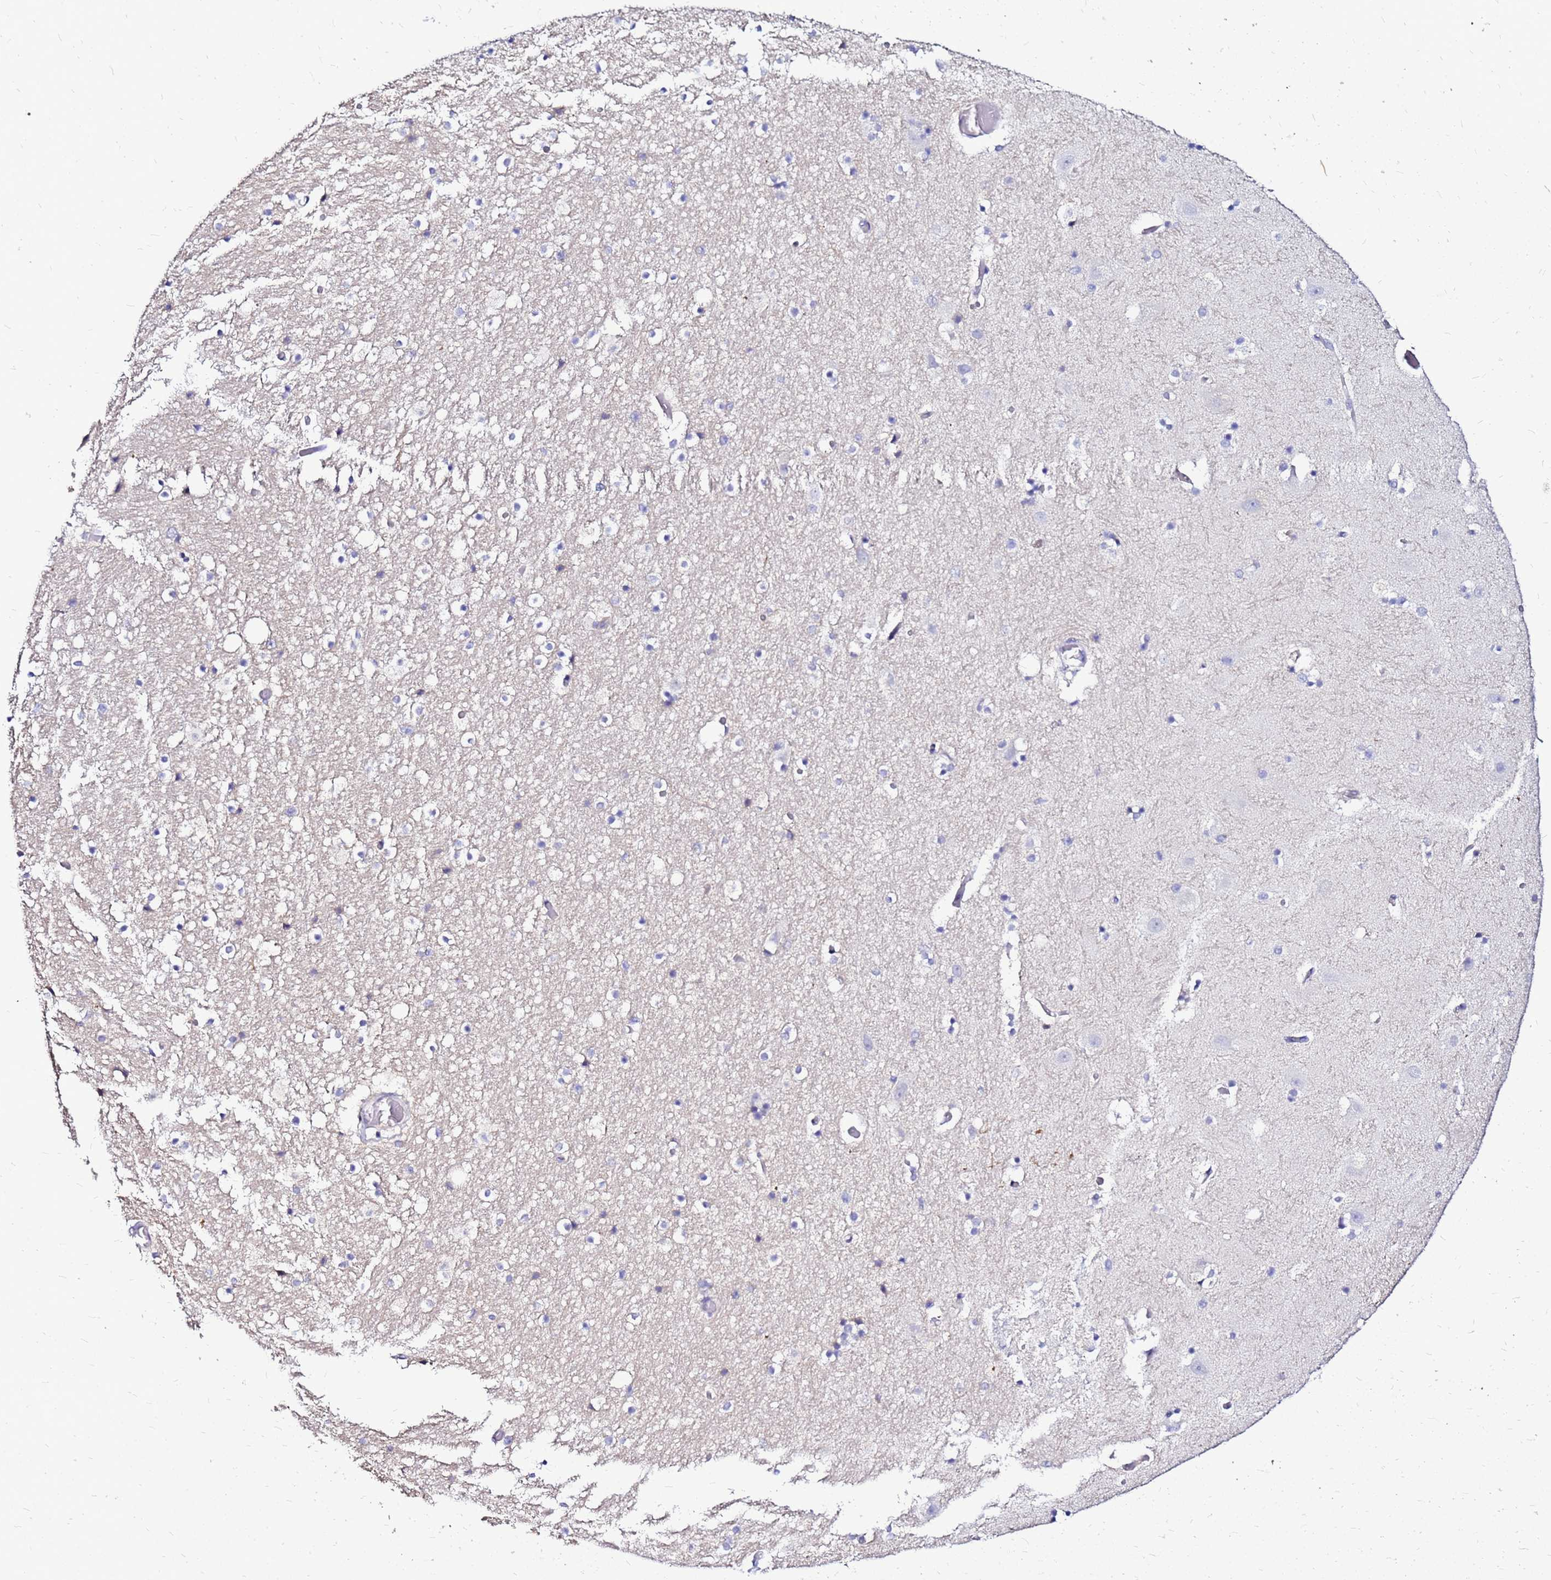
{"staining": {"intensity": "negative", "quantity": "none", "location": "none"}, "tissue": "hippocampus", "cell_type": "Glial cells", "image_type": "normal", "snomed": [{"axis": "morphology", "description": "Normal tissue, NOS"}, {"axis": "topography", "description": "Hippocampus"}], "caption": "IHC of unremarkable hippocampus displays no expression in glial cells. (Stains: DAB (3,3'-diaminobenzidine) immunohistochemistry (IHC) with hematoxylin counter stain, Microscopy: brightfield microscopy at high magnification).", "gene": "ARHGEF35", "patient": {"sex": "female", "age": 52}}